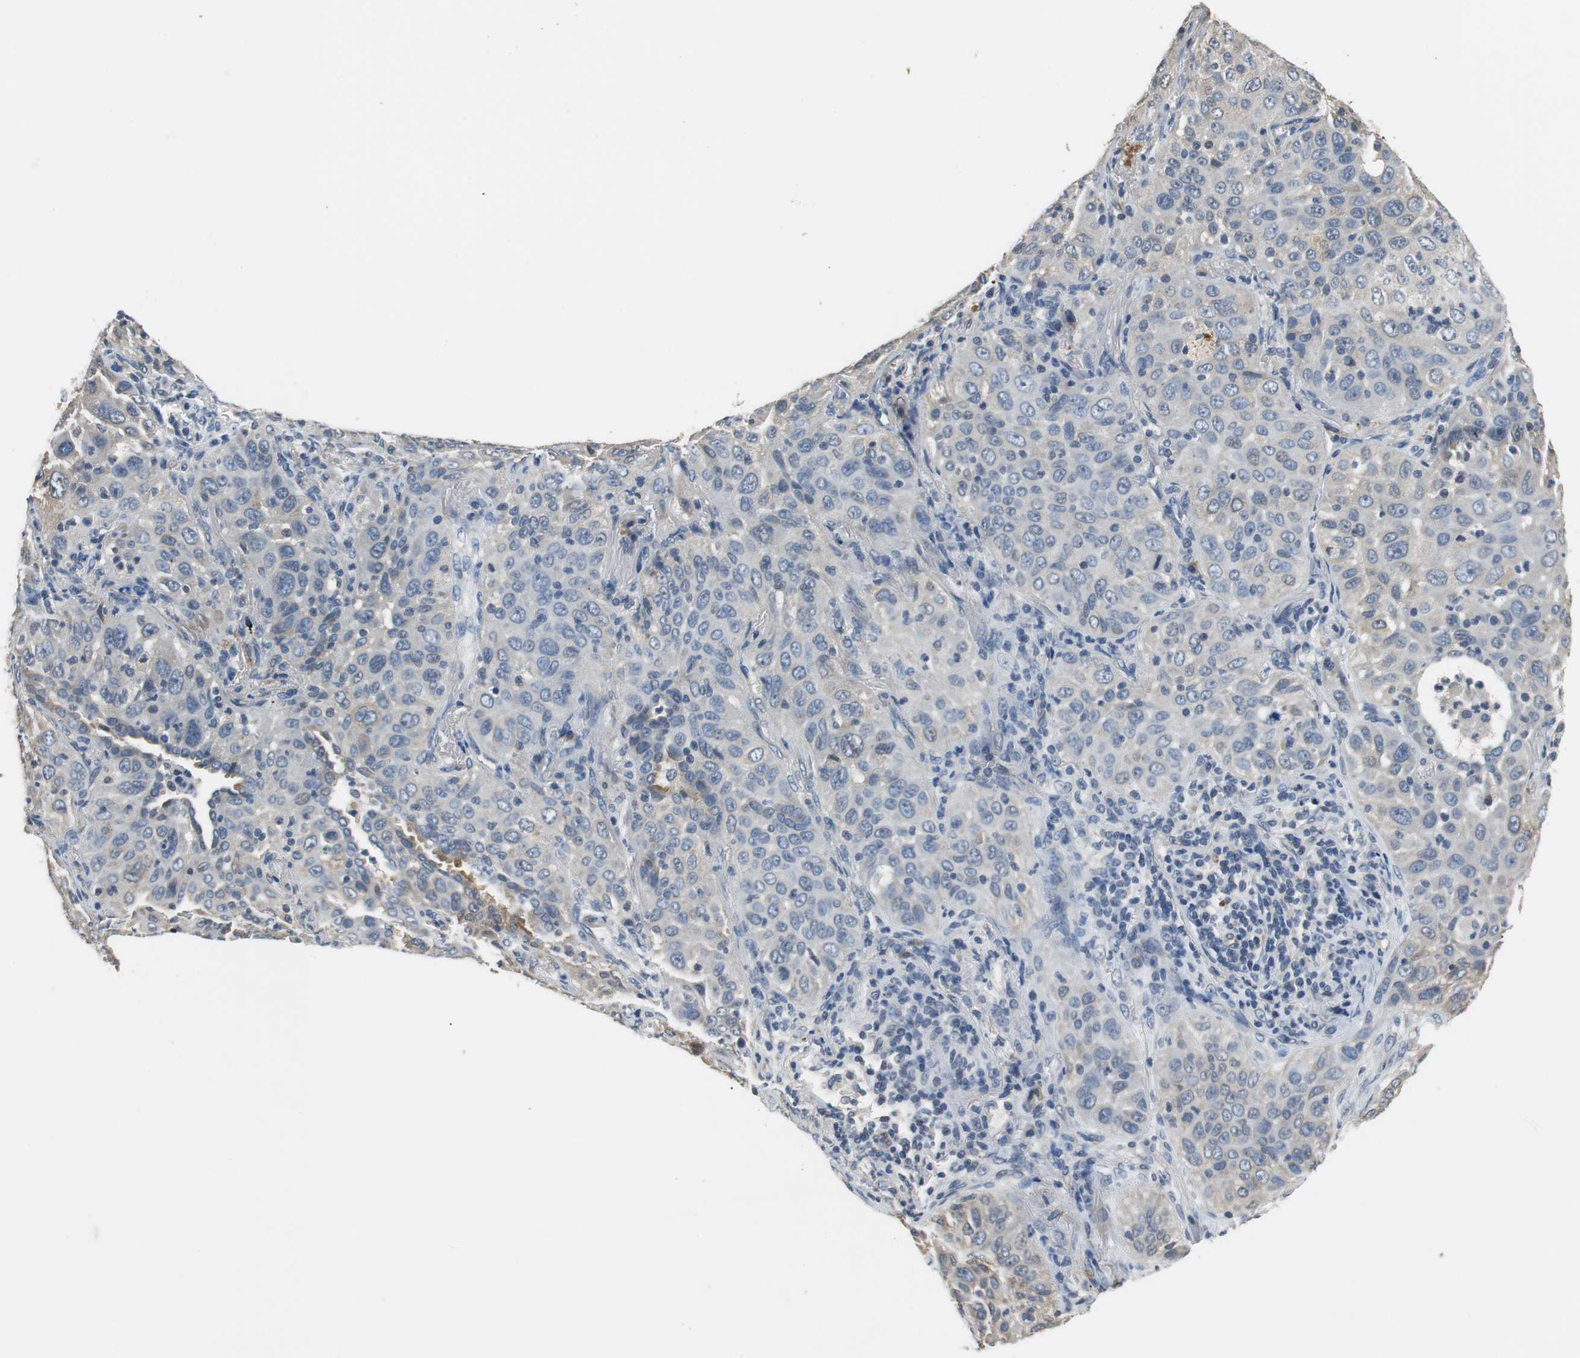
{"staining": {"intensity": "negative", "quantity": "none", "location": "none"}, "tissue": "lung cancer", "cell_type": "Tumor cells", "image_type": "cancer", "snomed": [{"axis": "morphology", "description": "Squamous cell carcinoma, NOS"}, {"axis": "topography", "description": "Lung"}], "caption": "Immunohistochemistry image of squamous cell carcinoma (lung) stained for a protein (brown), which shows no expression in tumor cells. The staining was performed using DAB (3,3'-diaminobenzidine) to visualize the protein expression in brown, while the nuclei were stained in blue with hematoxylin (Magnification: 20x).", "gene": "MTIF2", "patient": {"sex": "female", "age": 67}}